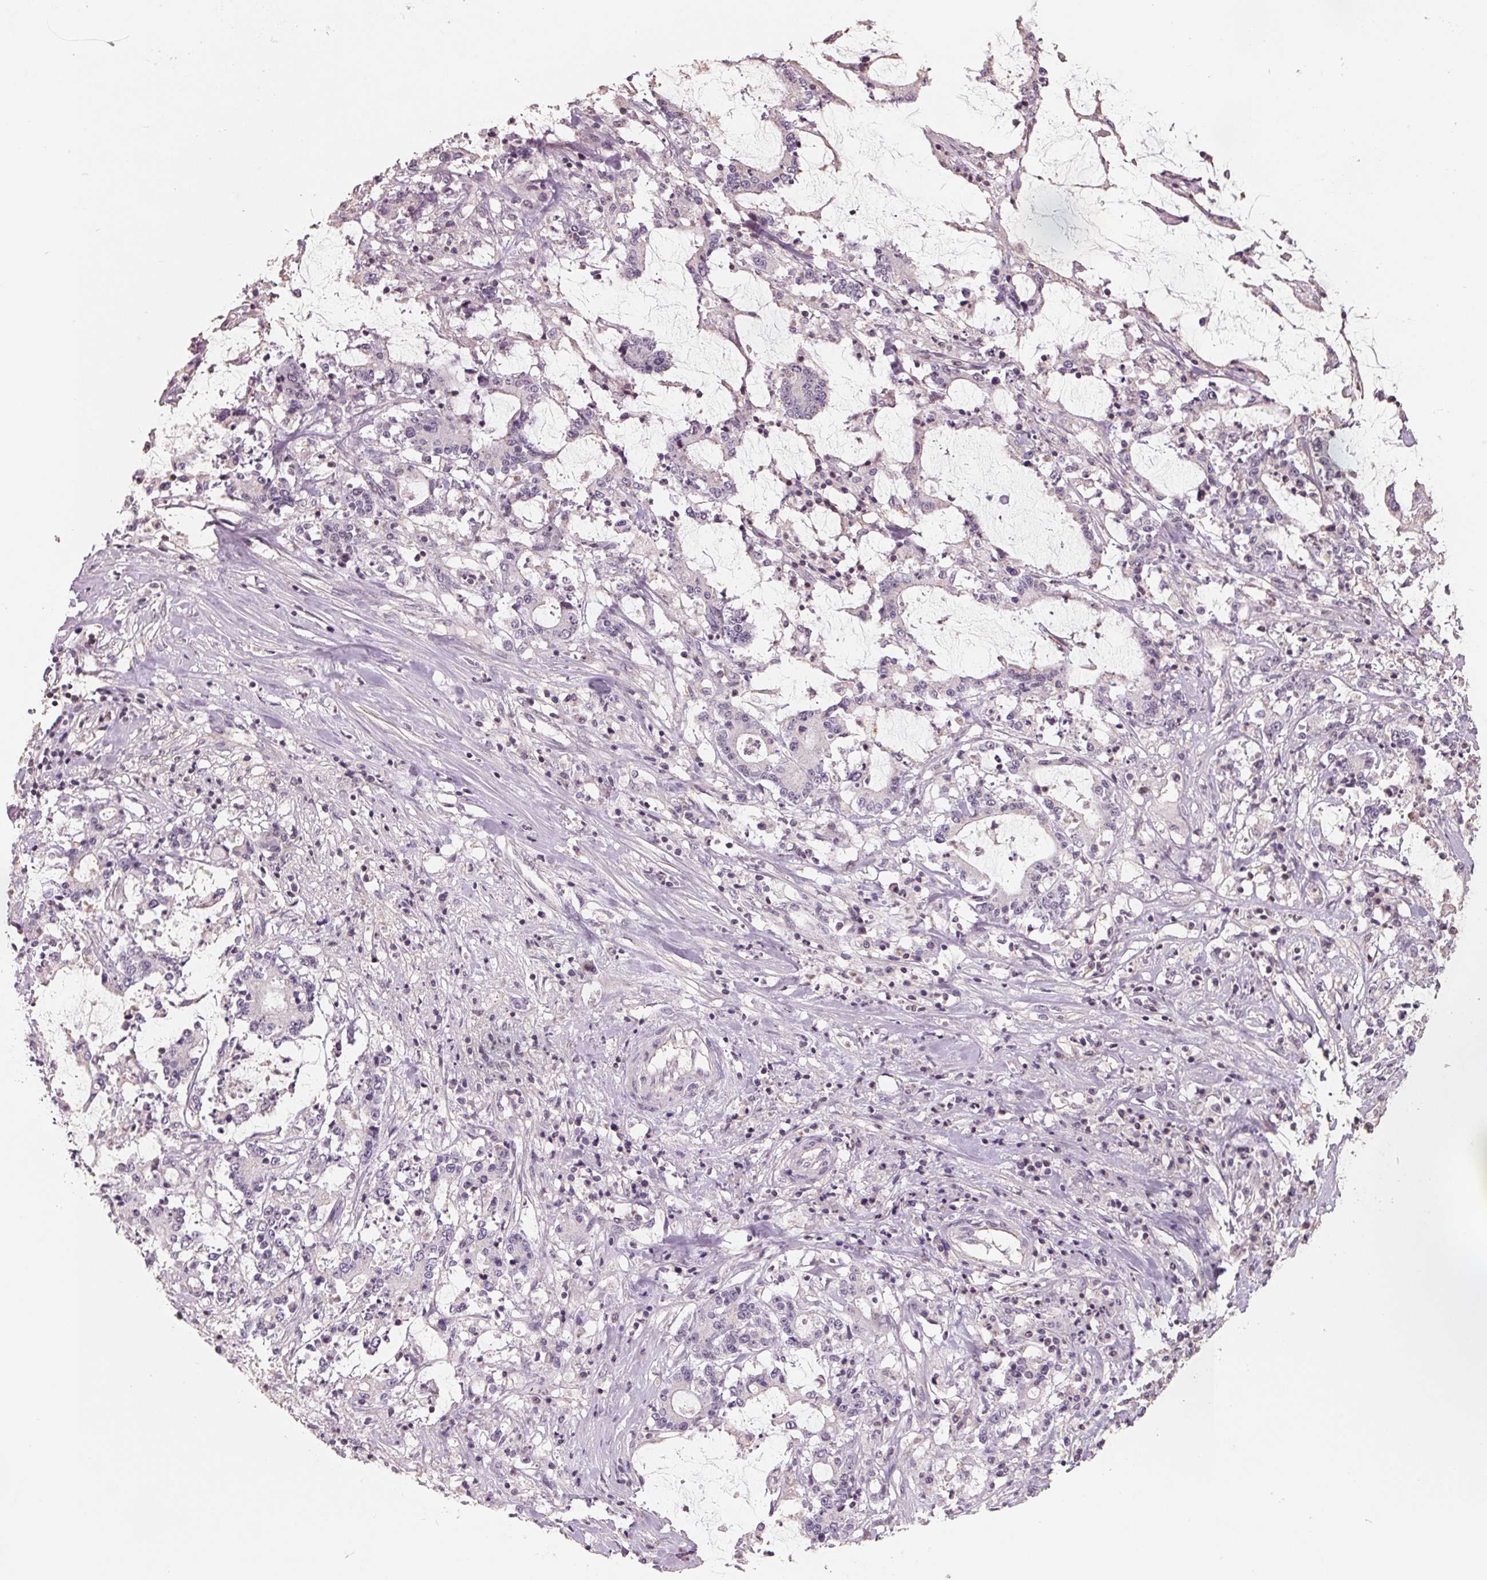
{"staining": {"intensity": "negative", "quantity": "none", "location": "none"}, "tissue": "stomach cancer", "cell_type": "Tumor cells", "image_type": "cancer", "snomed": [{"axis": "morphology", "description": "Adenocarcinoma, NOS"}, {"axis": "topography", "description": "Stomach, upper"}], "caption": "This is a photomicrograph of immunohistochemistry (IHC) staining of stomach adenocarcinoma, which shows no staining in tumor cells. (DAB (3,3'-diaminobenzidine) immunohistochemistry (IHC), high magnification).", "gene": "FTCD", "patient": {"sex": "male", "age": 68}}